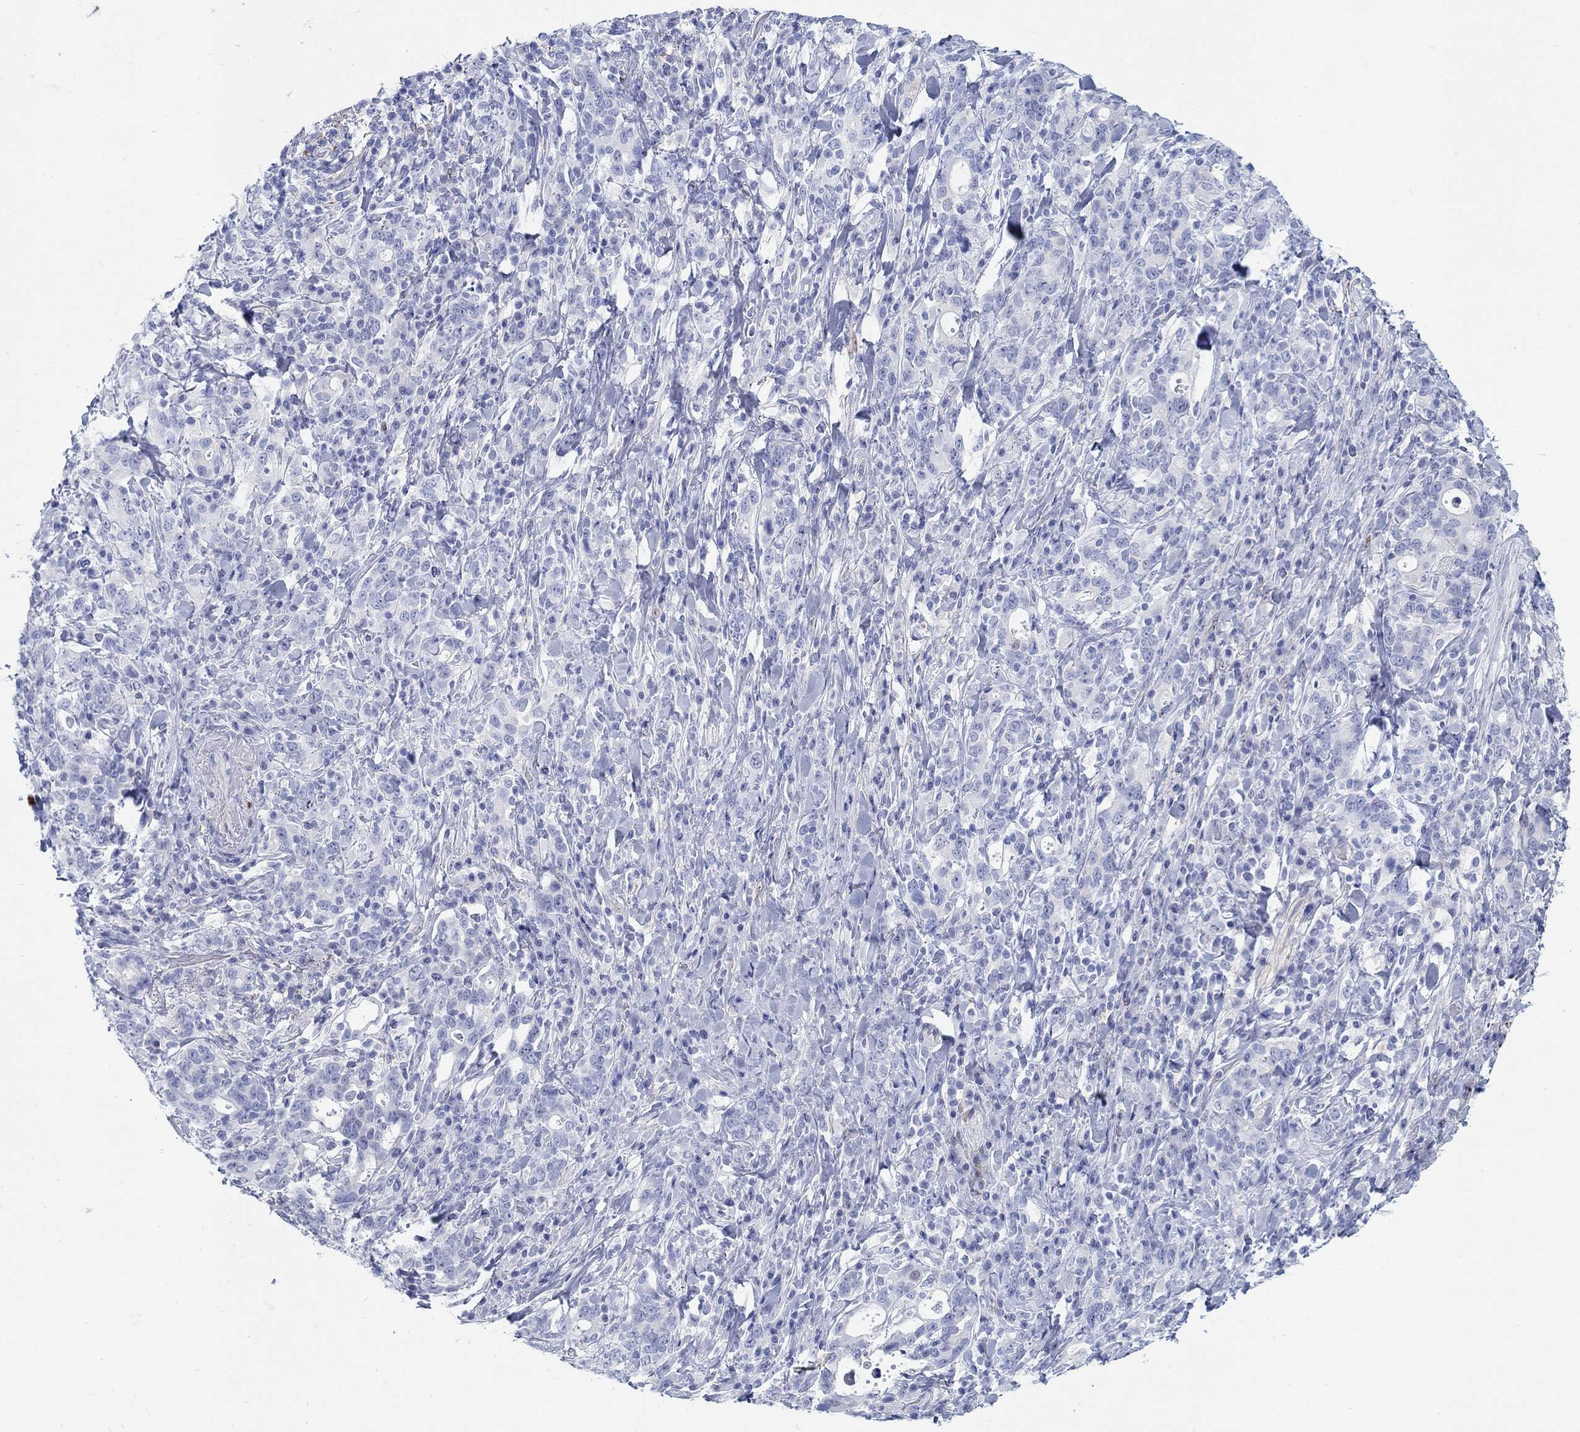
{"staining": {"intensity": "negative", "quantity": "none", "location": "none"}, "tissue": "stomach cancer", "cell_type": "Tumor cells", "image_type": "cancer", "snomed": [{"axis": "morphology", "description": "Adenocarcinoma, NOS"}, {"axis": "topography", "description": "Stomach"}], "caption": "This image is of stomach adenocarcinoma stained with immunohistochemistry to label a protein in brown with the nuclei are counter-stained blue. There is no staining in tumor cells.", "gene": "AKR1C2", "patient": {"sex": "male", "age": 79}}